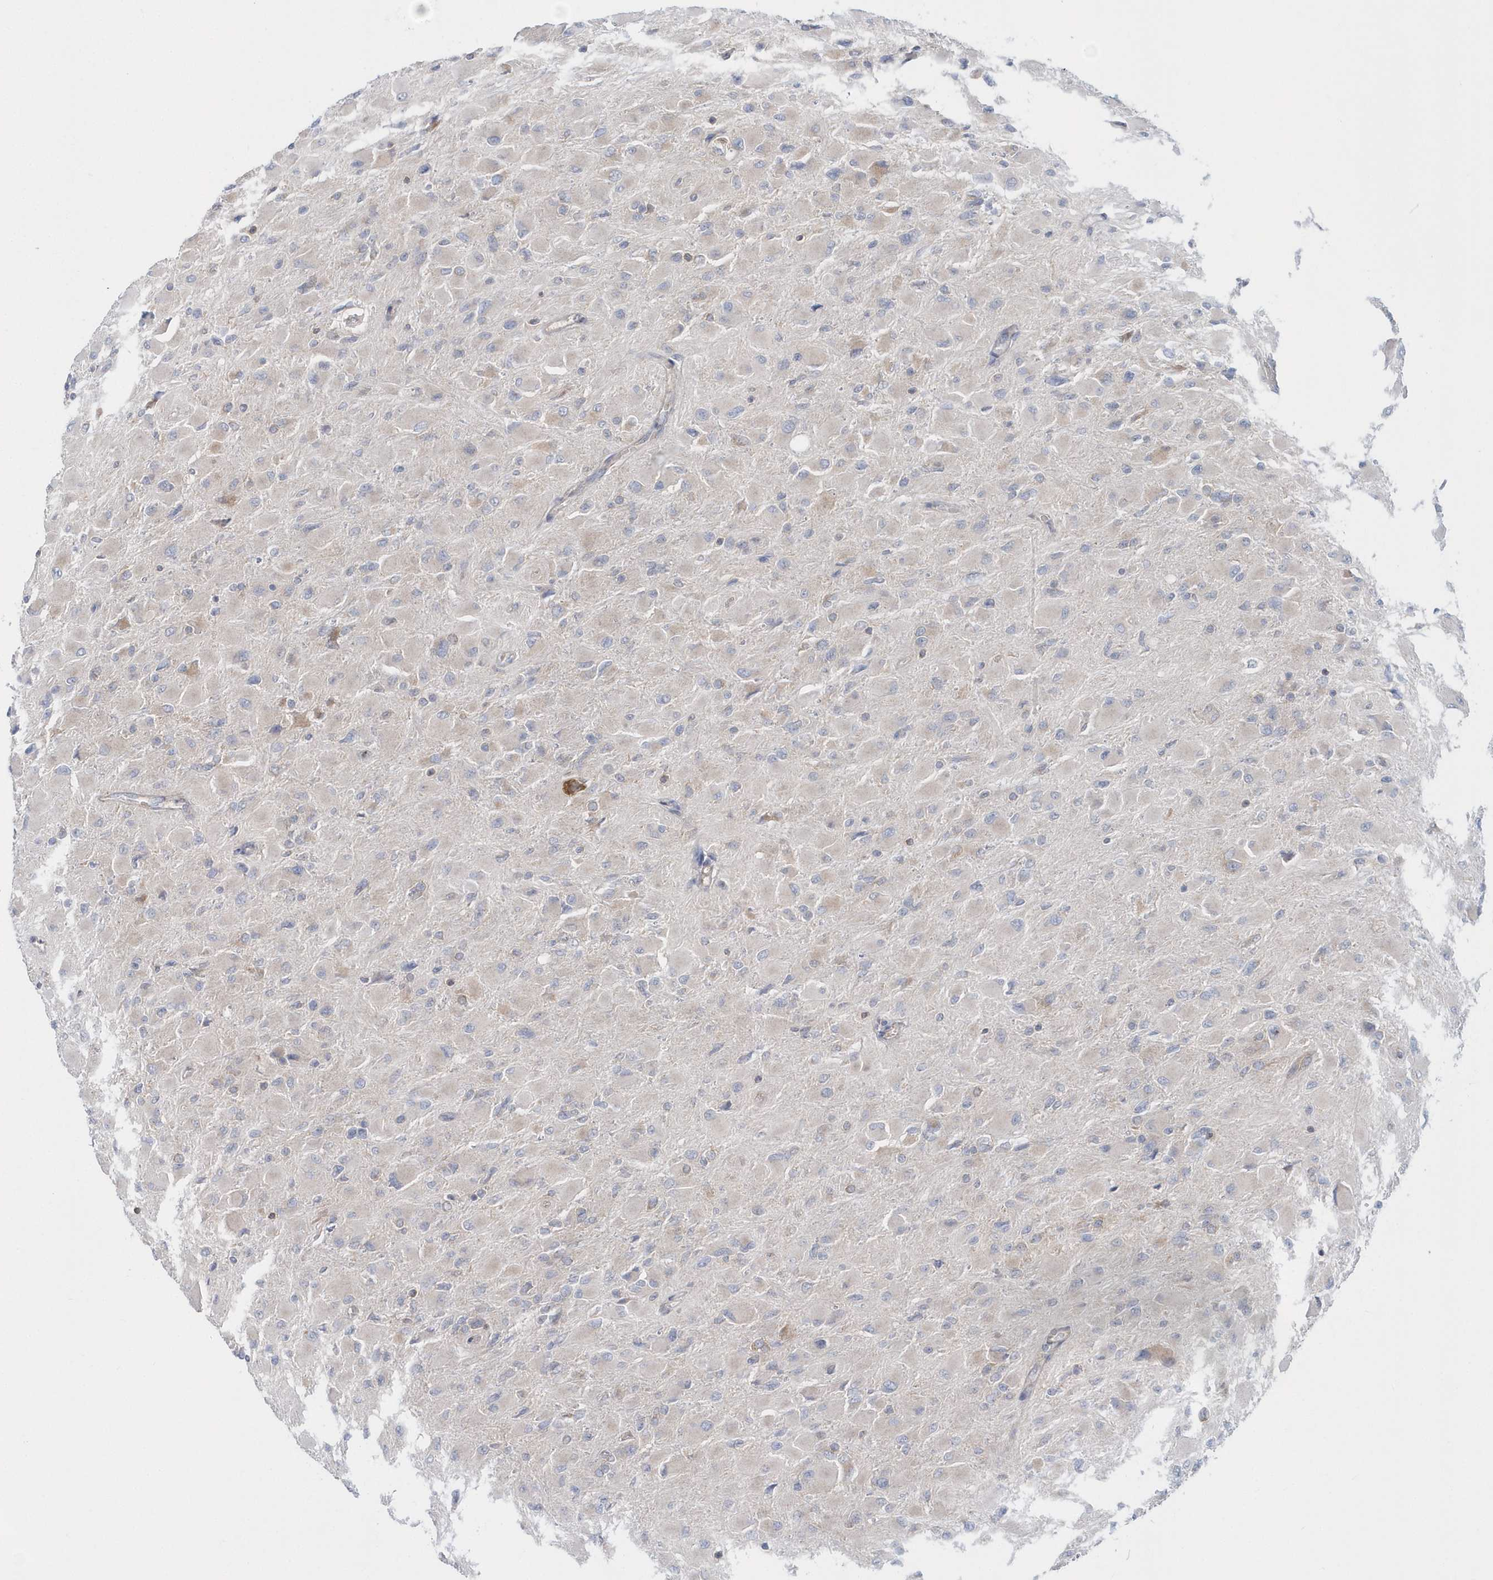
{"staining": {"intensity": "negative", "quantity": "none", "location": "none"}, "tissue": "glioma", "cell_type": "Tumor cells", "image_type": "cancer", "snomed": [{"axis": "morphology", "description": "Glioma, malignant, High grade"}, {"axis": "topography", "description": "Cerebral cortex"}], "caption": "This is an immunohistochemistry (IHC) photomicrograph of high-grade glioma (malignant). There is no expression in tumor cells.", "gene": "EIF3C", "patient": {"sex": "female", "age": 36}}